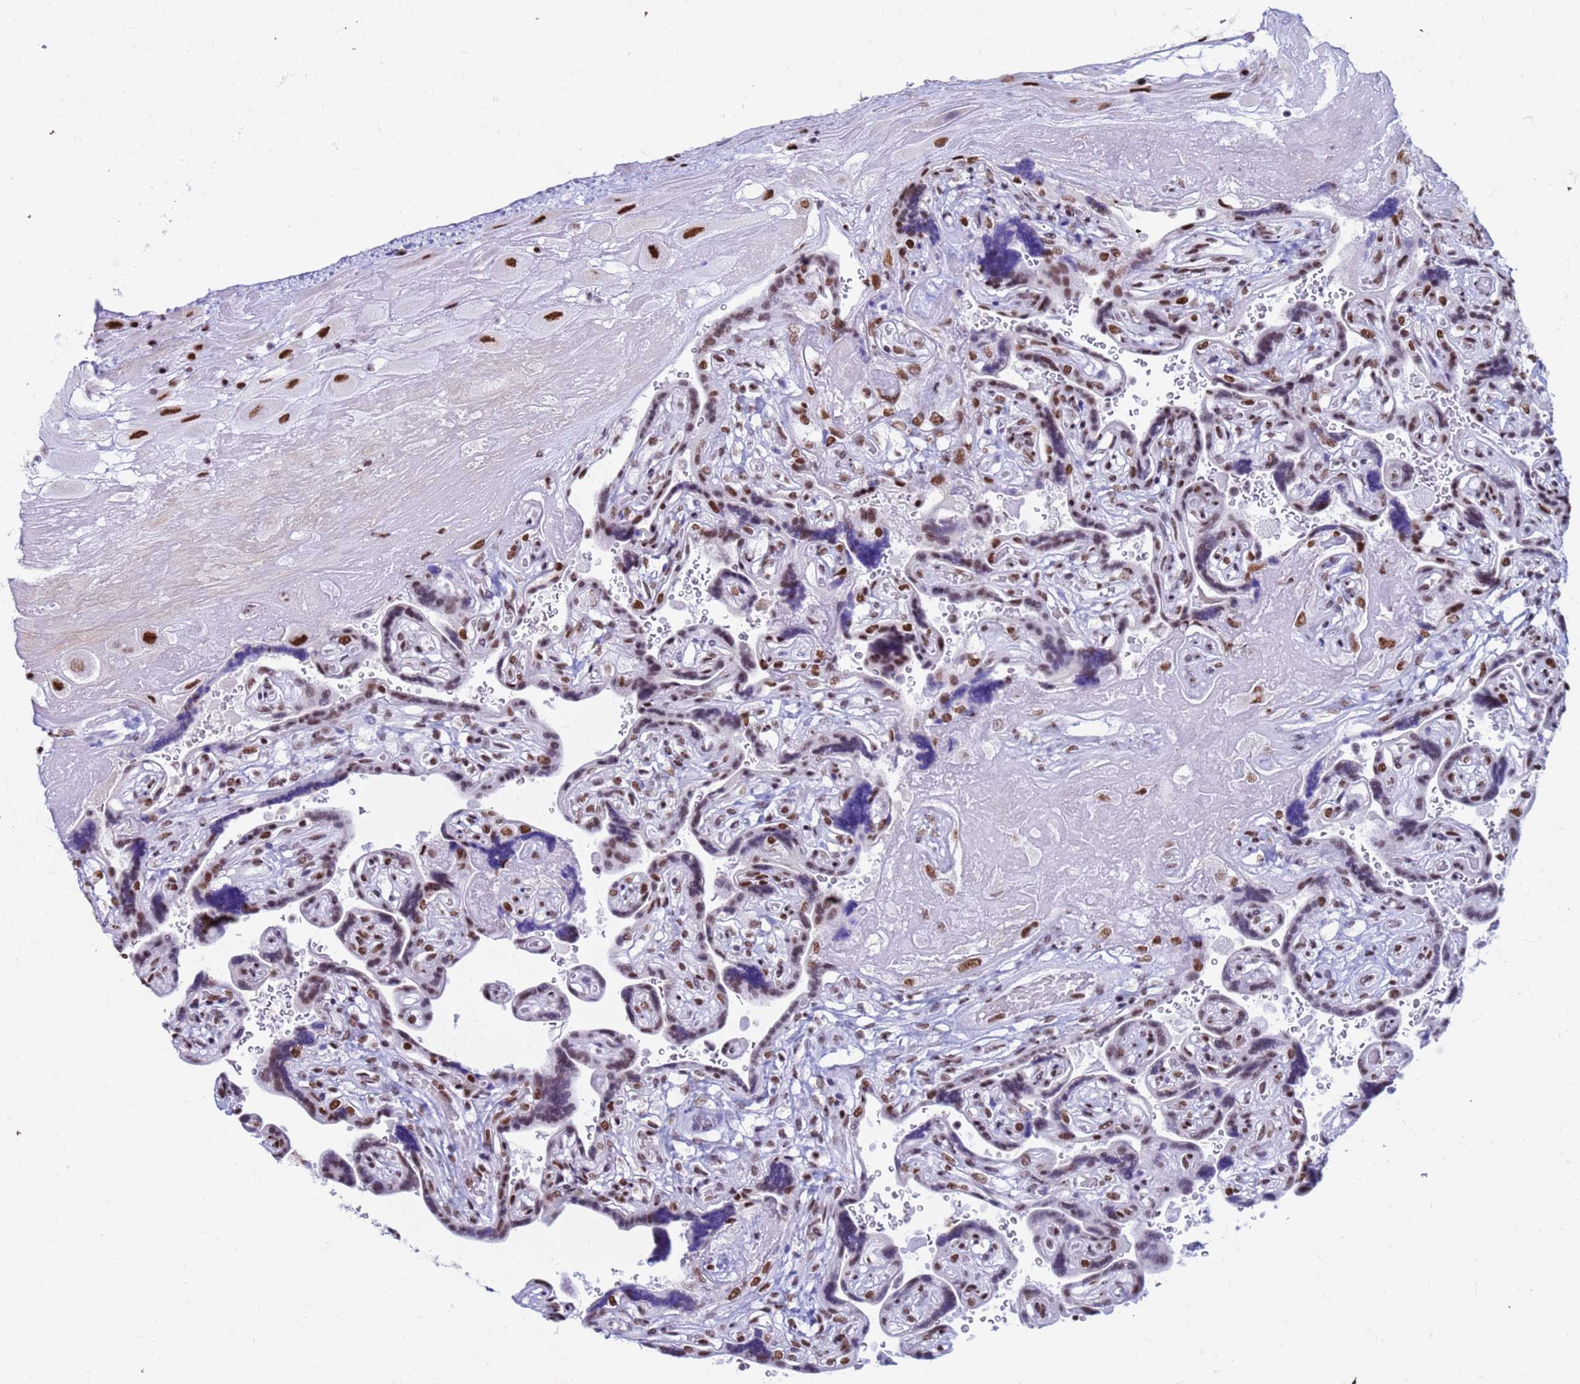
{"staining": {"intensity": "strong", "quantity": ">75%", "location": "nuclear"}, "tissue": "placenta", "cell_type": "Decidual cells", "image_type": "normal", "snomed": [{"axis": "morphology", "description": "Normal tissue, NOS"}, {"axis": "topography", "description": "Placenta"}], "caption": "About >75% of decidual cells in benign human placenta exhibit strong nuclear protein positivity as visualized by brown immunohistochemical staining.", "gene": "FAM170B", "patient": {"sex": "female", "age": 32}}